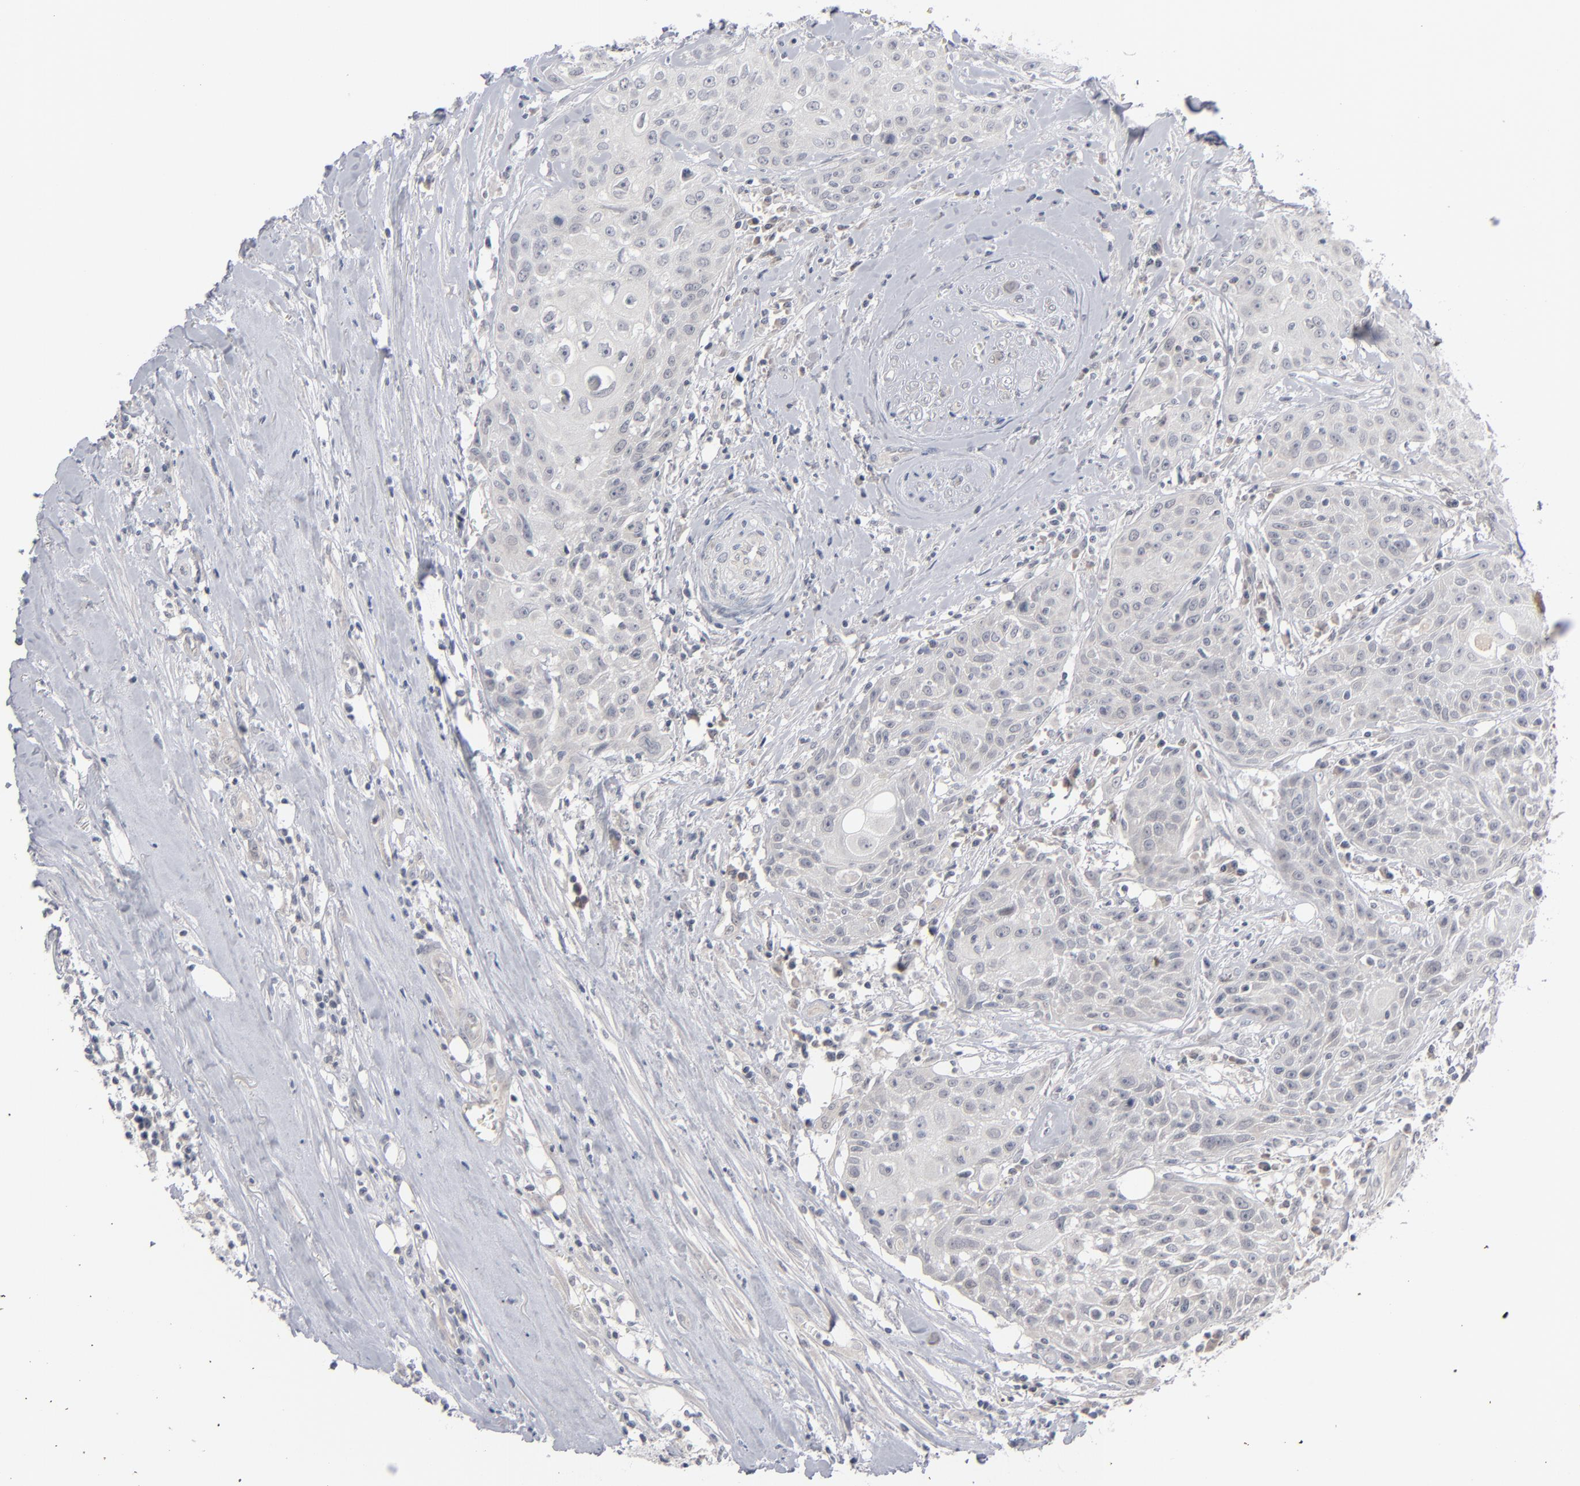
{"staining": {"intensity": "negative", "quantity": "none", "location": "none"}, "tissue": "head and neck cancer", "cell_type": "Tumor cells", "image_type": "cancer", "snomed": [{"axis": "morphology", "description": "Squamous cell carcinoma, NOS"}, {"axis": "topography", "description": "Oral tissue"}, {"axis": "topography", "description": "Head-Neck"}], "caption": "Immunohistochemistry of head and neck cancer reveals no expression in tumor cells. The staining is performed using DAB (3,3'-diaminobenzidine) brown chromogen with nuclei counter-stained in using hematoxylin.", "gene": "POF1B", "patient": {"sex": "female", "age": 82}}